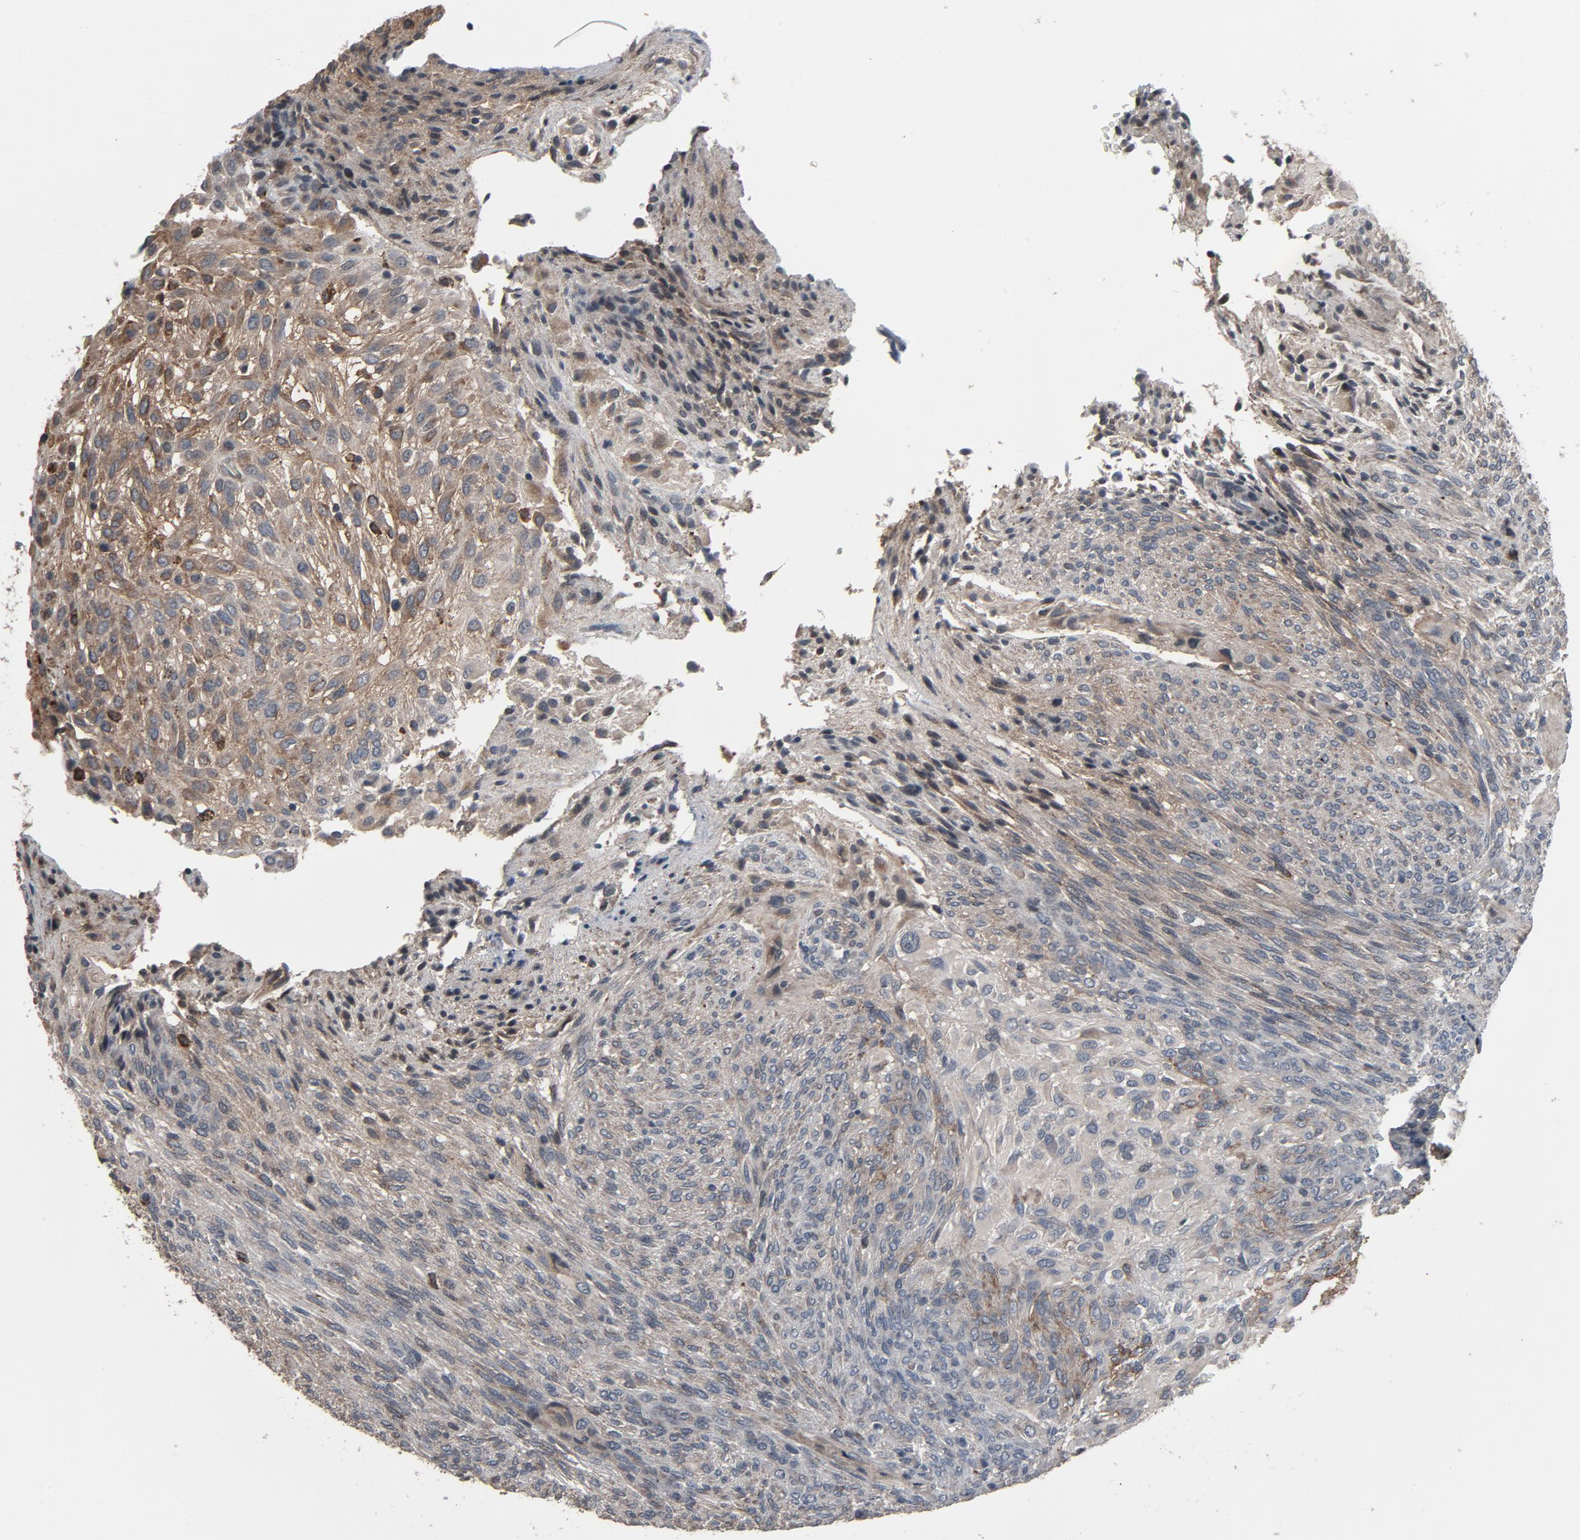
{"staining": {"intensity": "negative", "quantity": "none", "location": "none"}, "tissue": "glioma", "cell_type": "Tumor cells", "image_type": "cancer", "snomed": [{"axis": "morphology", "description": "Glioma, malignant, High grade"}, {"axis": "topography", "description": "Cerebral cortex"}], "caption": "Tumor cells show no significant protein positivity in glioma.", "gene": "PDZD4", "patient": {"sex": "female", "age": 55}}